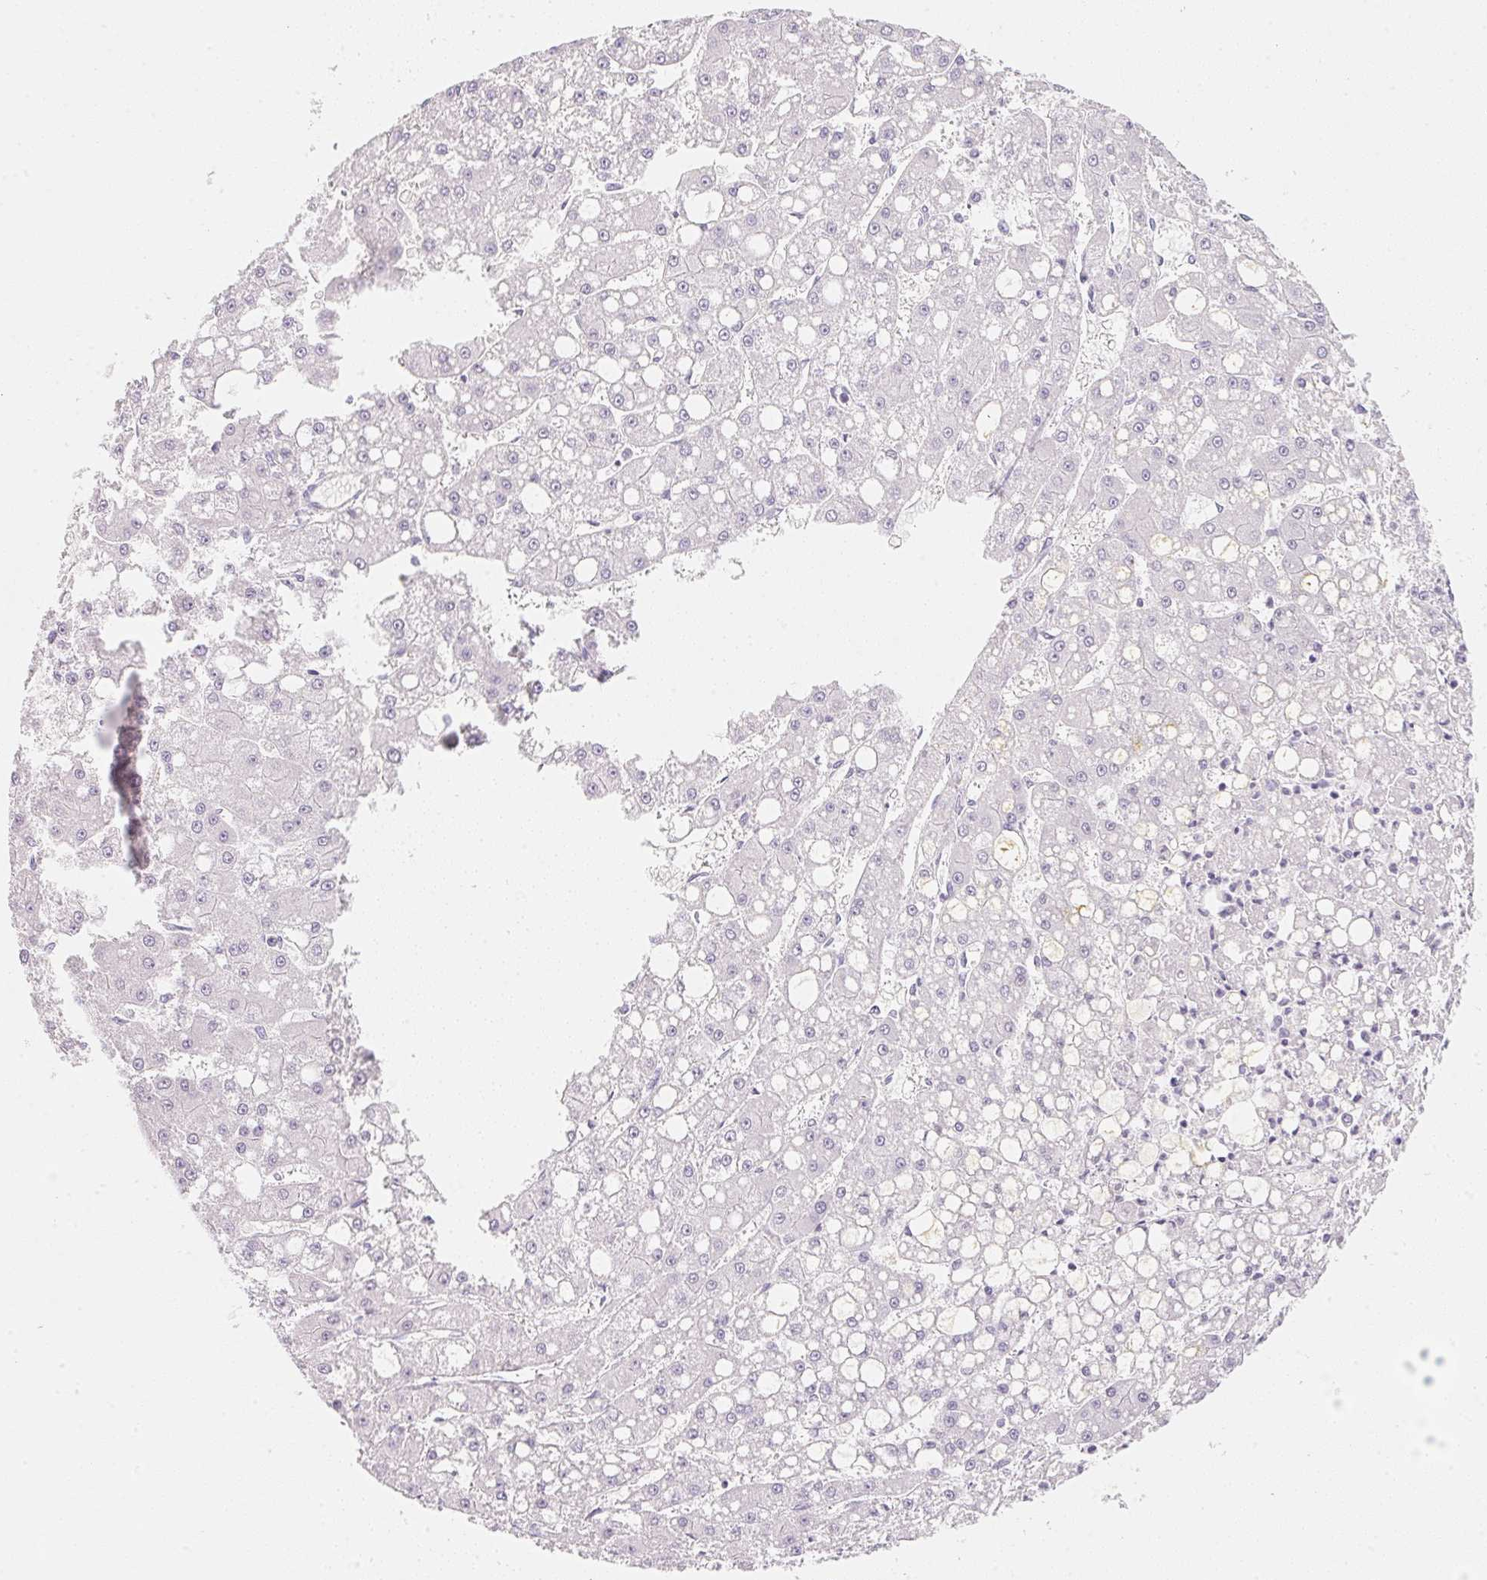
{"staining": {"intensity": "negative", "quantity": "none", "location": "none"}, "tissue": "liver cancer", "cell_type": "Tumor cells", "image_type": "cancer", "snomed": [{"axis": "morphology", "description": "Carcinoma, Hepatocellular, NOS"}, {"axis": "topography", "description": "Liver"}], "caption": "High magnification brightfield microscopy of liver hepatocellular carcinoma stained with DAB (brown) and counterstained with hematoxylin (blue): tumor cells show no significant staining.", "gene": "ACP3", "patient": {"sex": "male", "age": 67}}